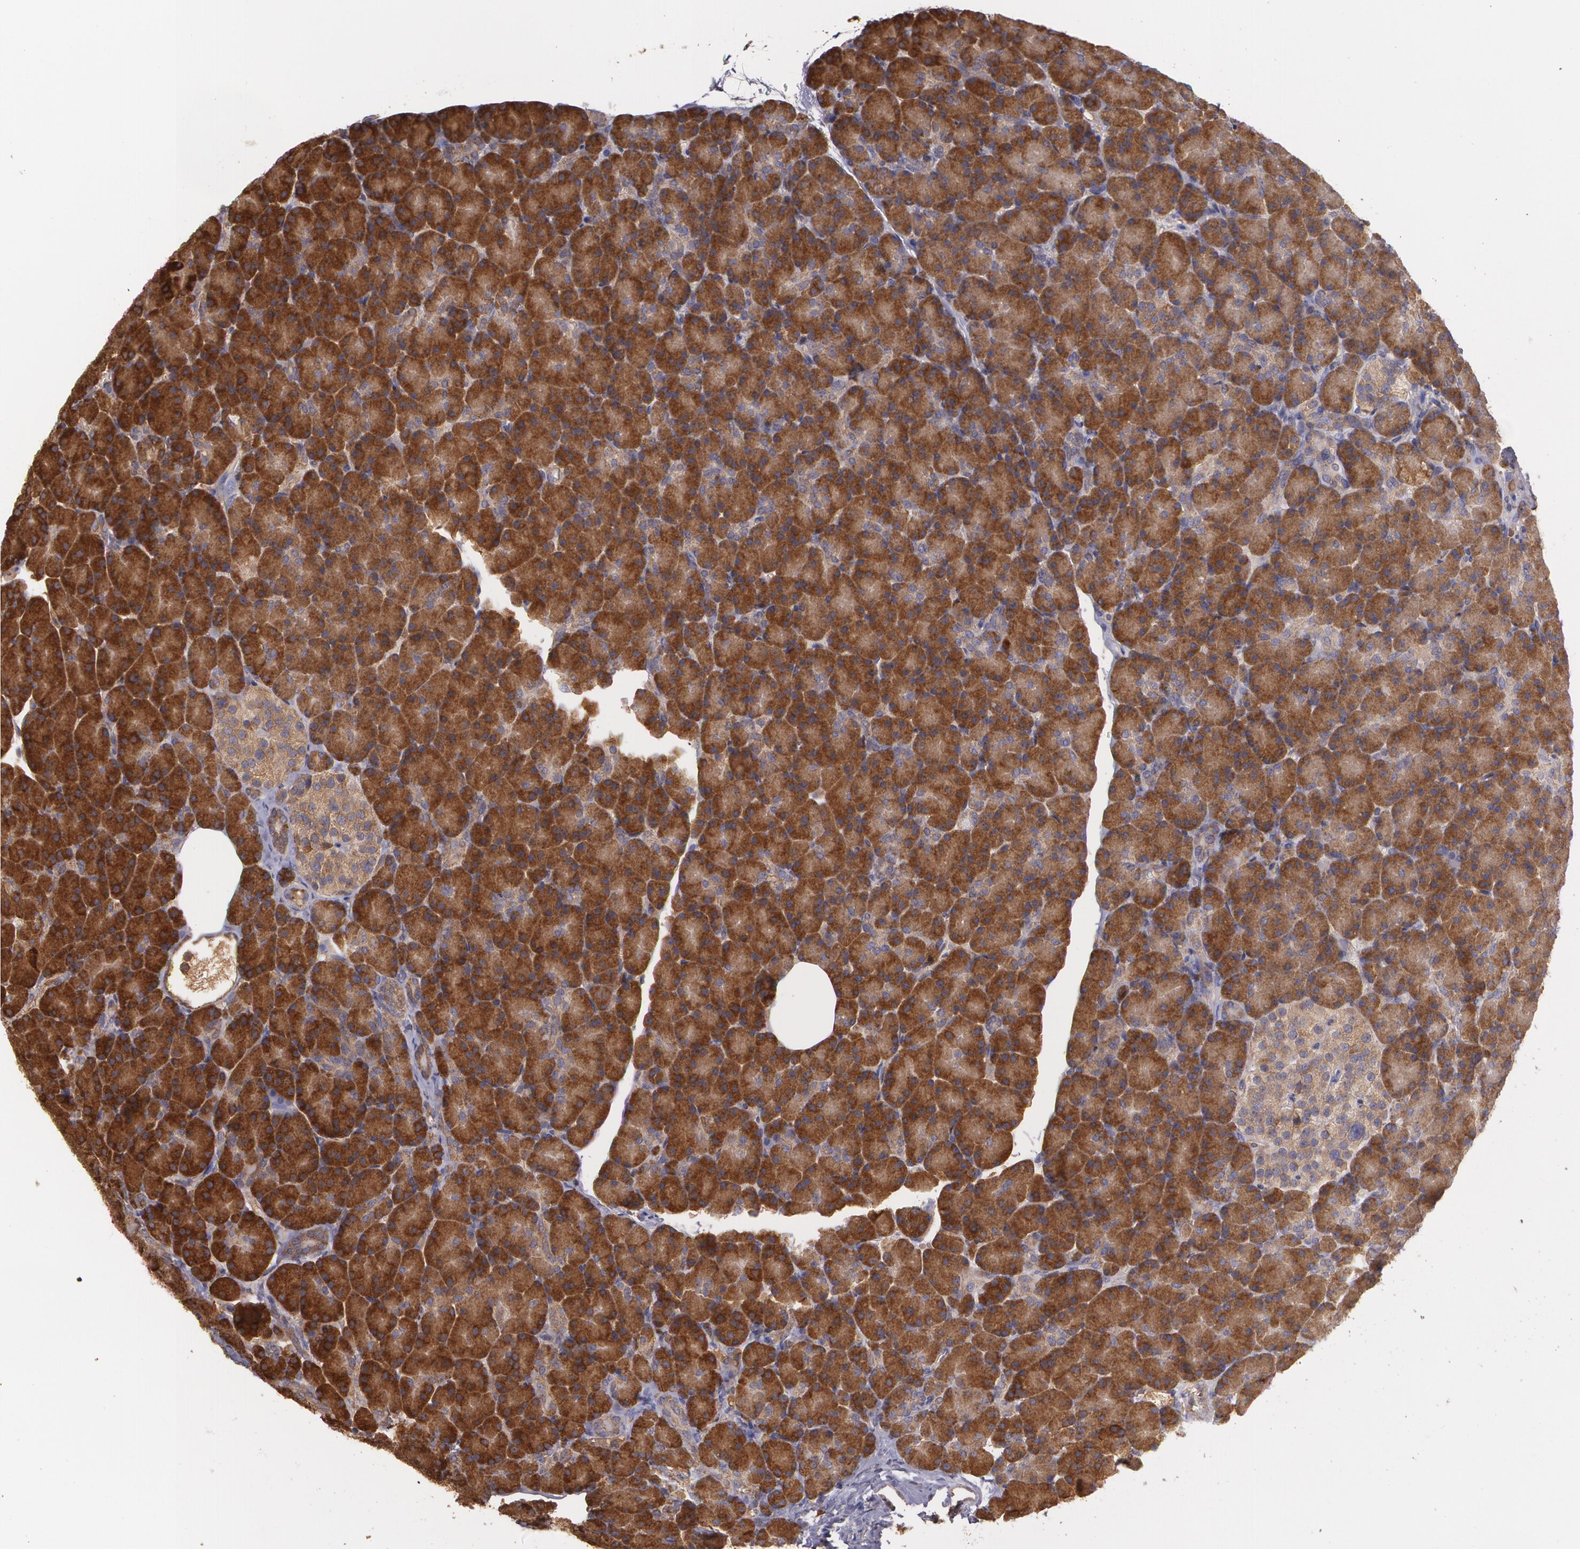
{"staining": {"intensity": "strong", "quantity": ">75%", "location": "cytoplasmic/membranous"}, "tissue": "pancreas", "cell_type": "Exocrine glandular cells", "image_type": "normal", "snomed": [{"axis": "morphology", "description": "Normal tissue, NOS"}, {"axis": "topography", "description": "Pancreas"}], "caption": "Strong cytoplasmic/membranous staining is seen in approximately >75% of exocrine glandular cells in unremarkable pancreas. (DAB IHC, brown staining for protein, blue staining for nuclei).", "gene": "ECE1", "patient": {"sex": "female", "age": 43}}